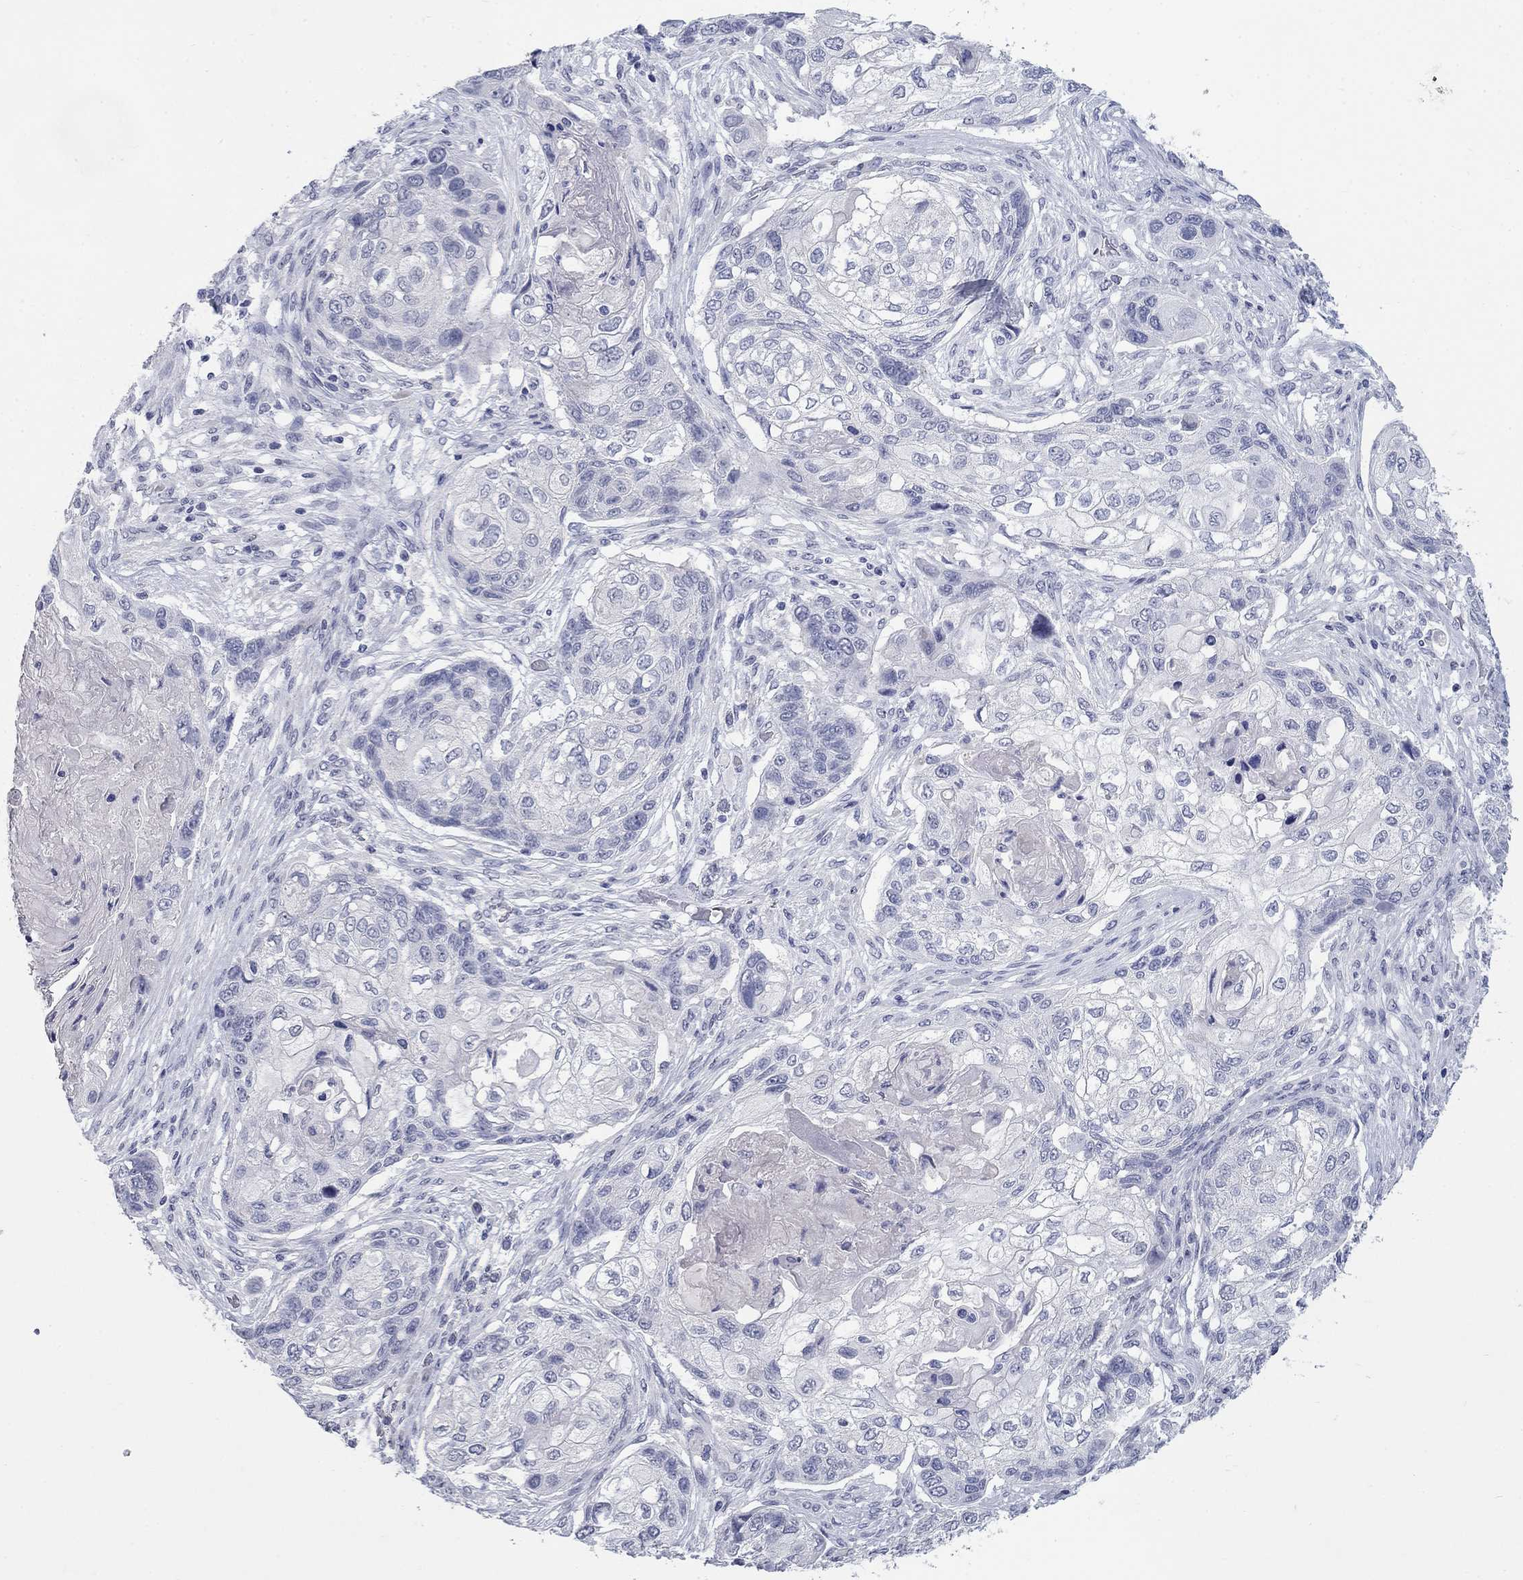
{"staining": {"intensity": "negative", "quantity": "none", "location": "none"}, "tissue": "lung cancer", "cell_type": "Tumor cells", "image_type": "cancer", "snomed": [{"axis": "morphology", "description": "Normal tissue, NOS"}, {"axis": "morphology", "description": "Squamous cell carcinoma, NOS"}, {"axis": "topography", "description": "Bronchus"}, {"axis": "topography", "description": "Lung"}], "caption": "Human lung cancer (squamous cell carcinoma) stained for a protein using IHC reveals no staining in tumor cells.", "gene": "ELAVL4", "patient": {"sex": "male", "age": 69}}